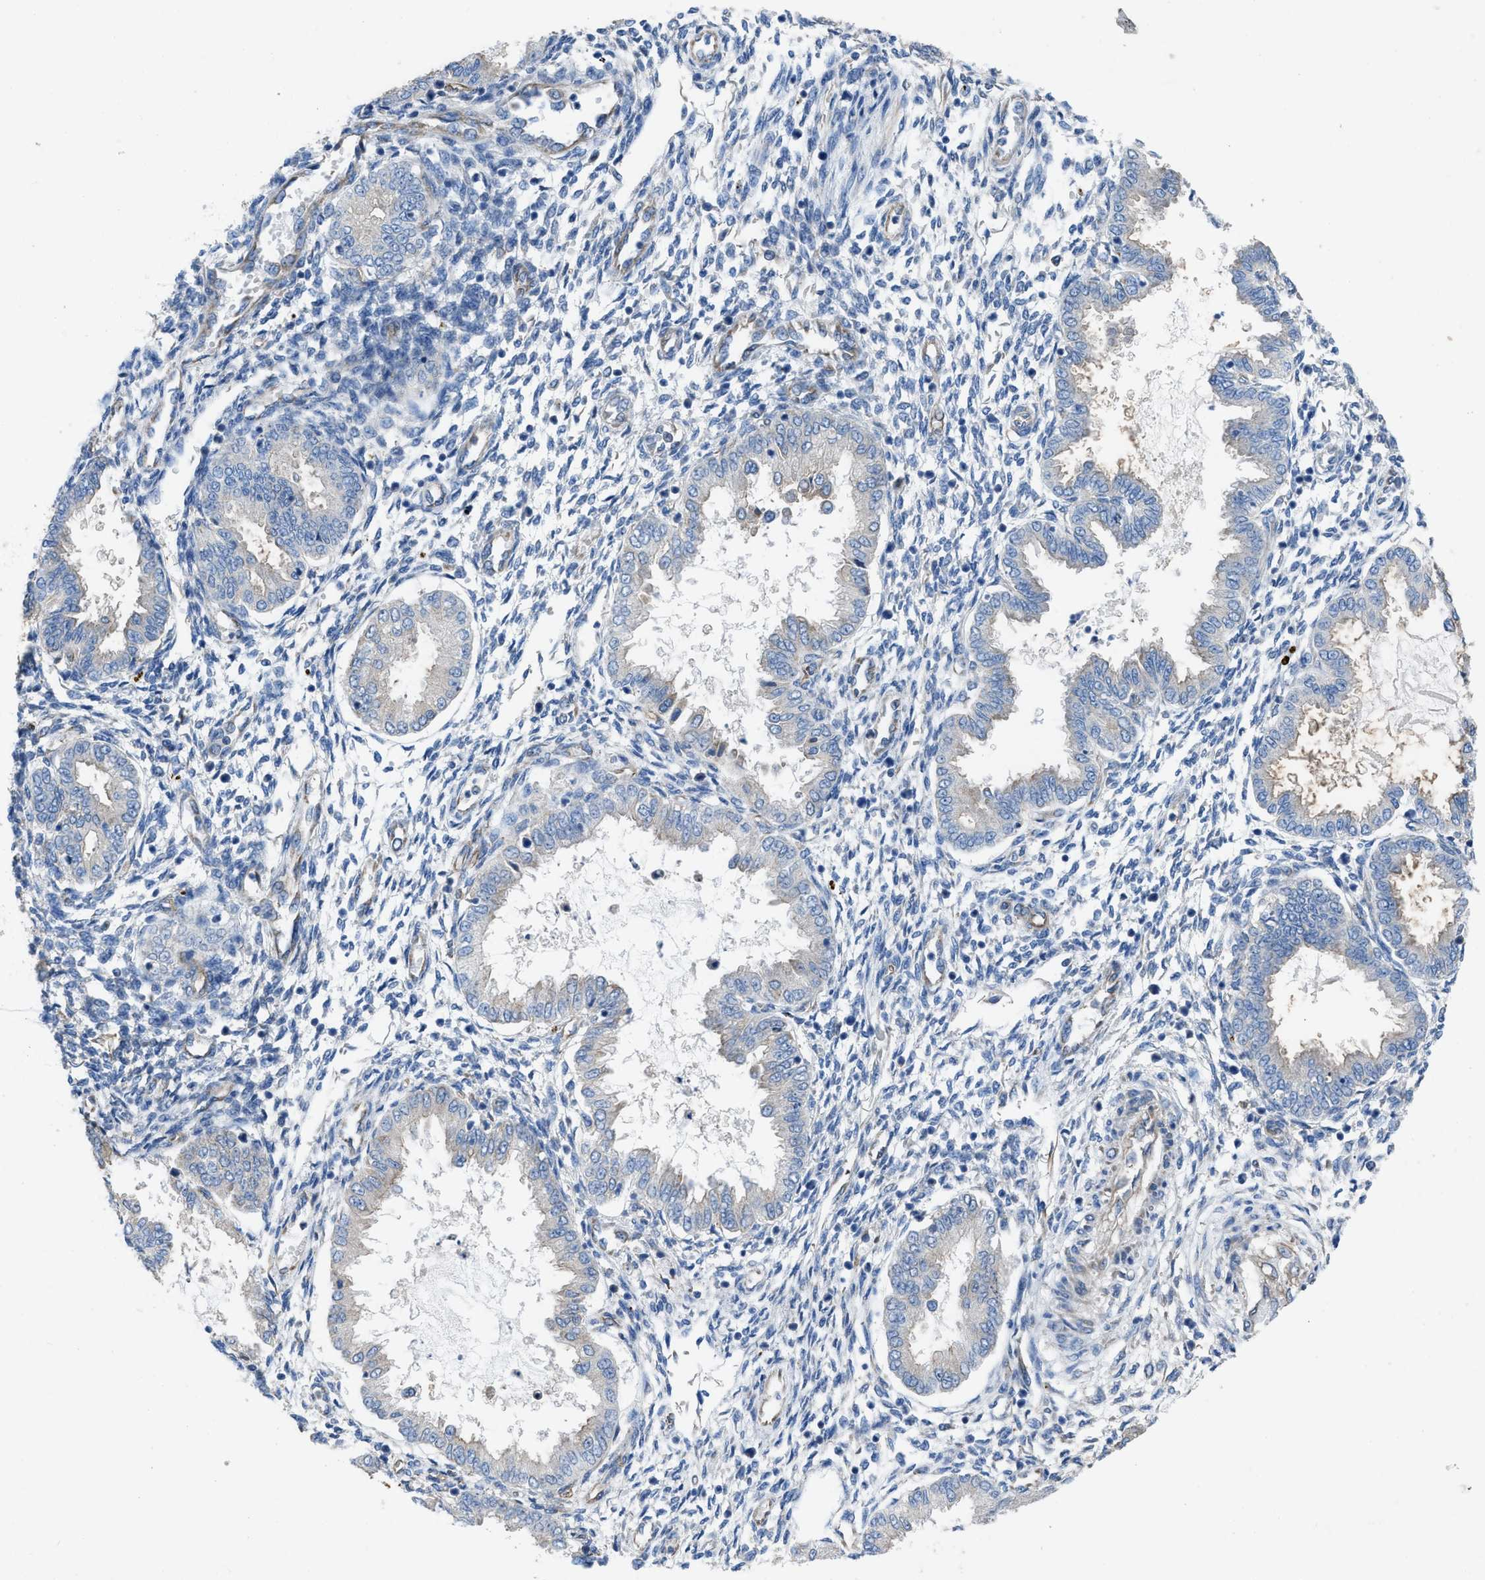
{"staining": {"intensity": "weak", "quantity": "<25%", "location": "cytoplasmic/membranous"}, "tissue": "endometrium", "cell_type": "Cells in endometrial stroma", "image_type": "normal", "snomed": [{"axis": "morphology", "description": "Normal tissue, NOS"}, {"axis": "topography", "description": "Endometrium"}], "caption": "A high-resolution micrograph shows immunohistochemistry (IHC) staining of benign endometrium, which demonstrates no significant expression in cells in endometrial stroma.", "gene": "DOLPP1", "patient": {"sex": "female", "age": 33}}